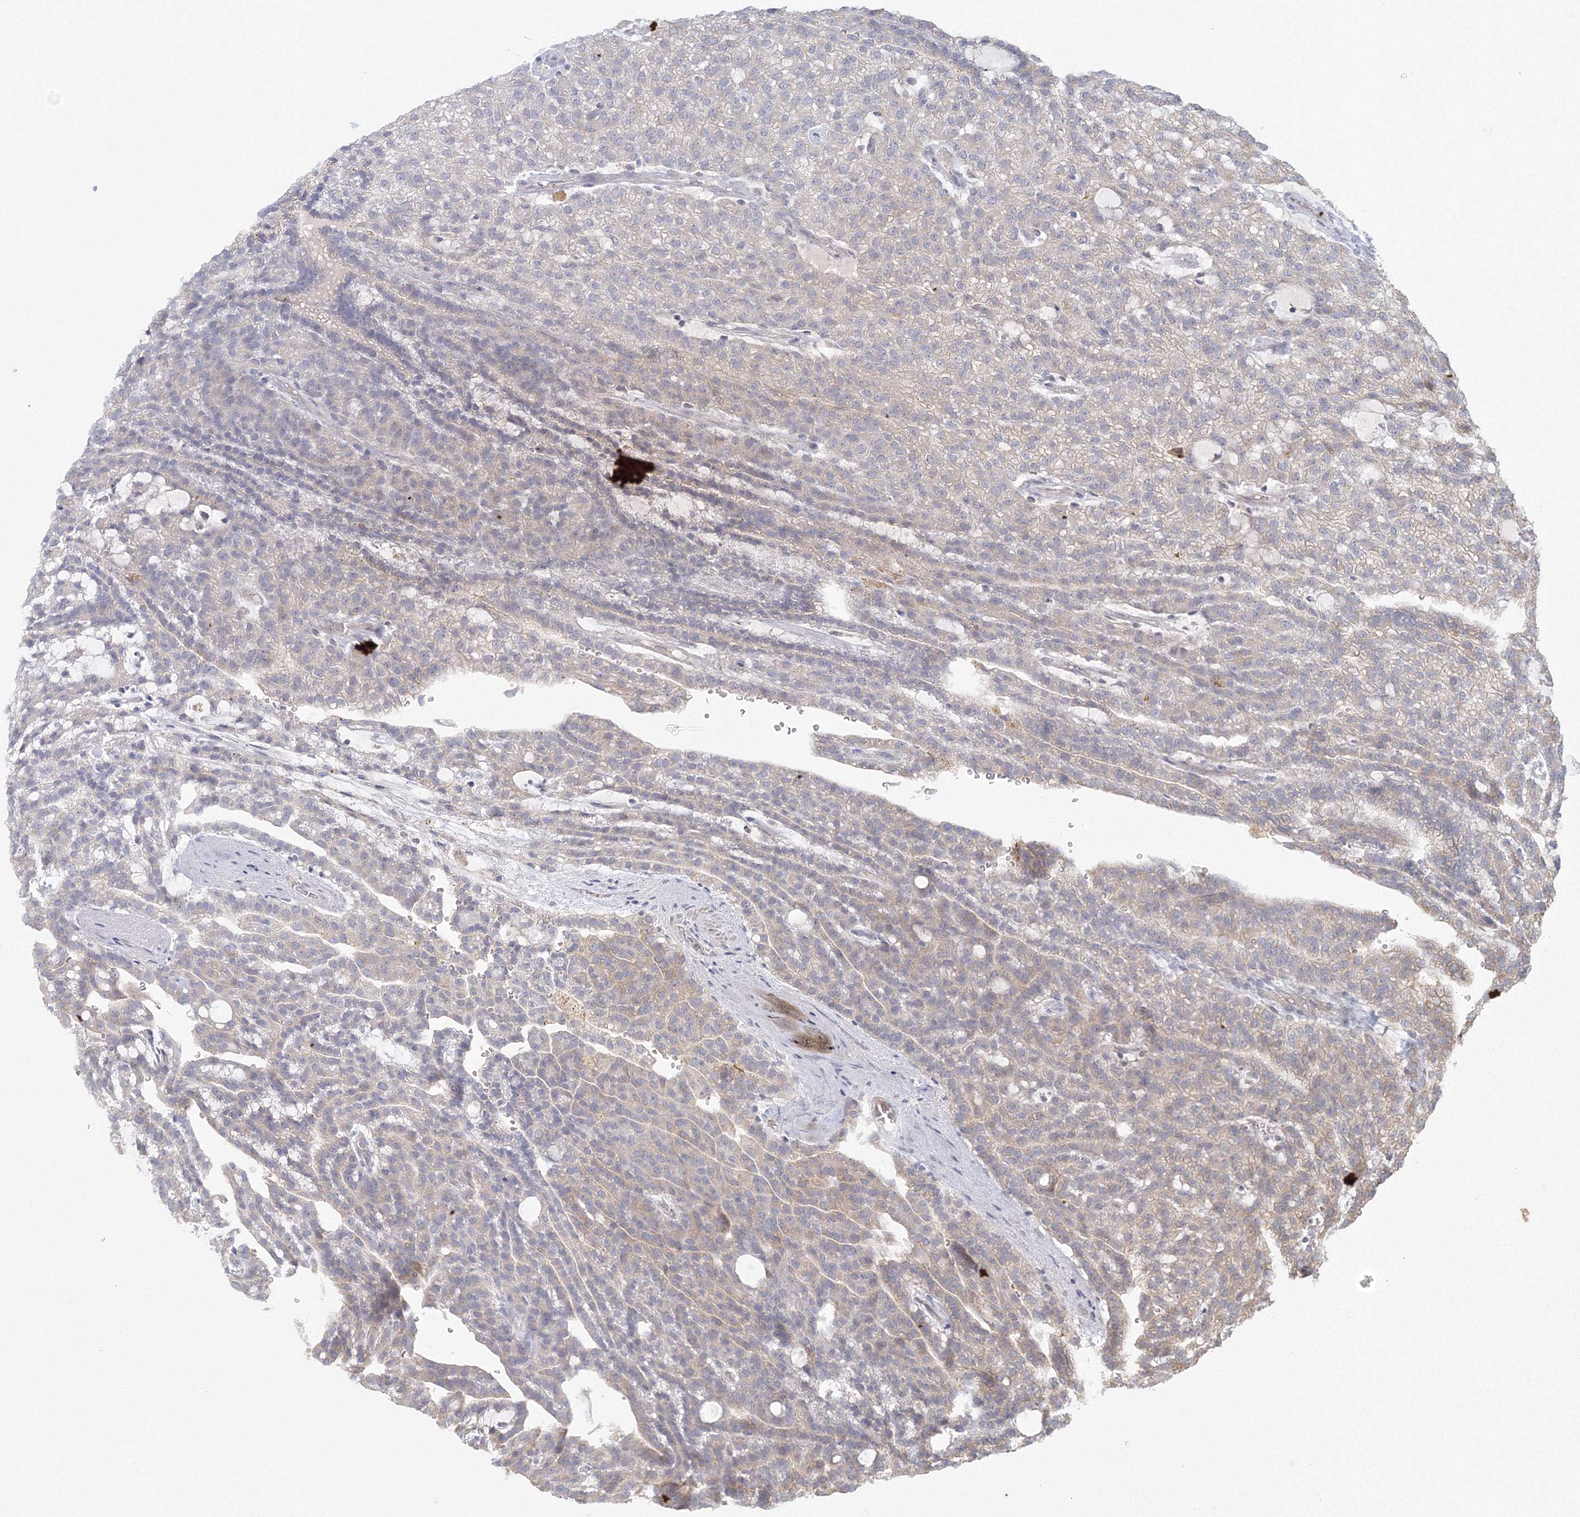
{"staining": {"intensity": "weak", "quantity": "<25%", "location": "cytoplasmic/membranous"}, "tissue": "renal cancer", "cell_type": "Tumor cells", "image_type": "cancer", "snomed": [{"axis": "morphology", "description": "Adenocarcinoma, NOS"}, {"axis": "topography", "description": "Kidney"}], "caption": "IHC of renal cancer demonstrates no staining in tumor cells.", "gene": "TACC2", "patient": {"sex": "male", "age": 63}}